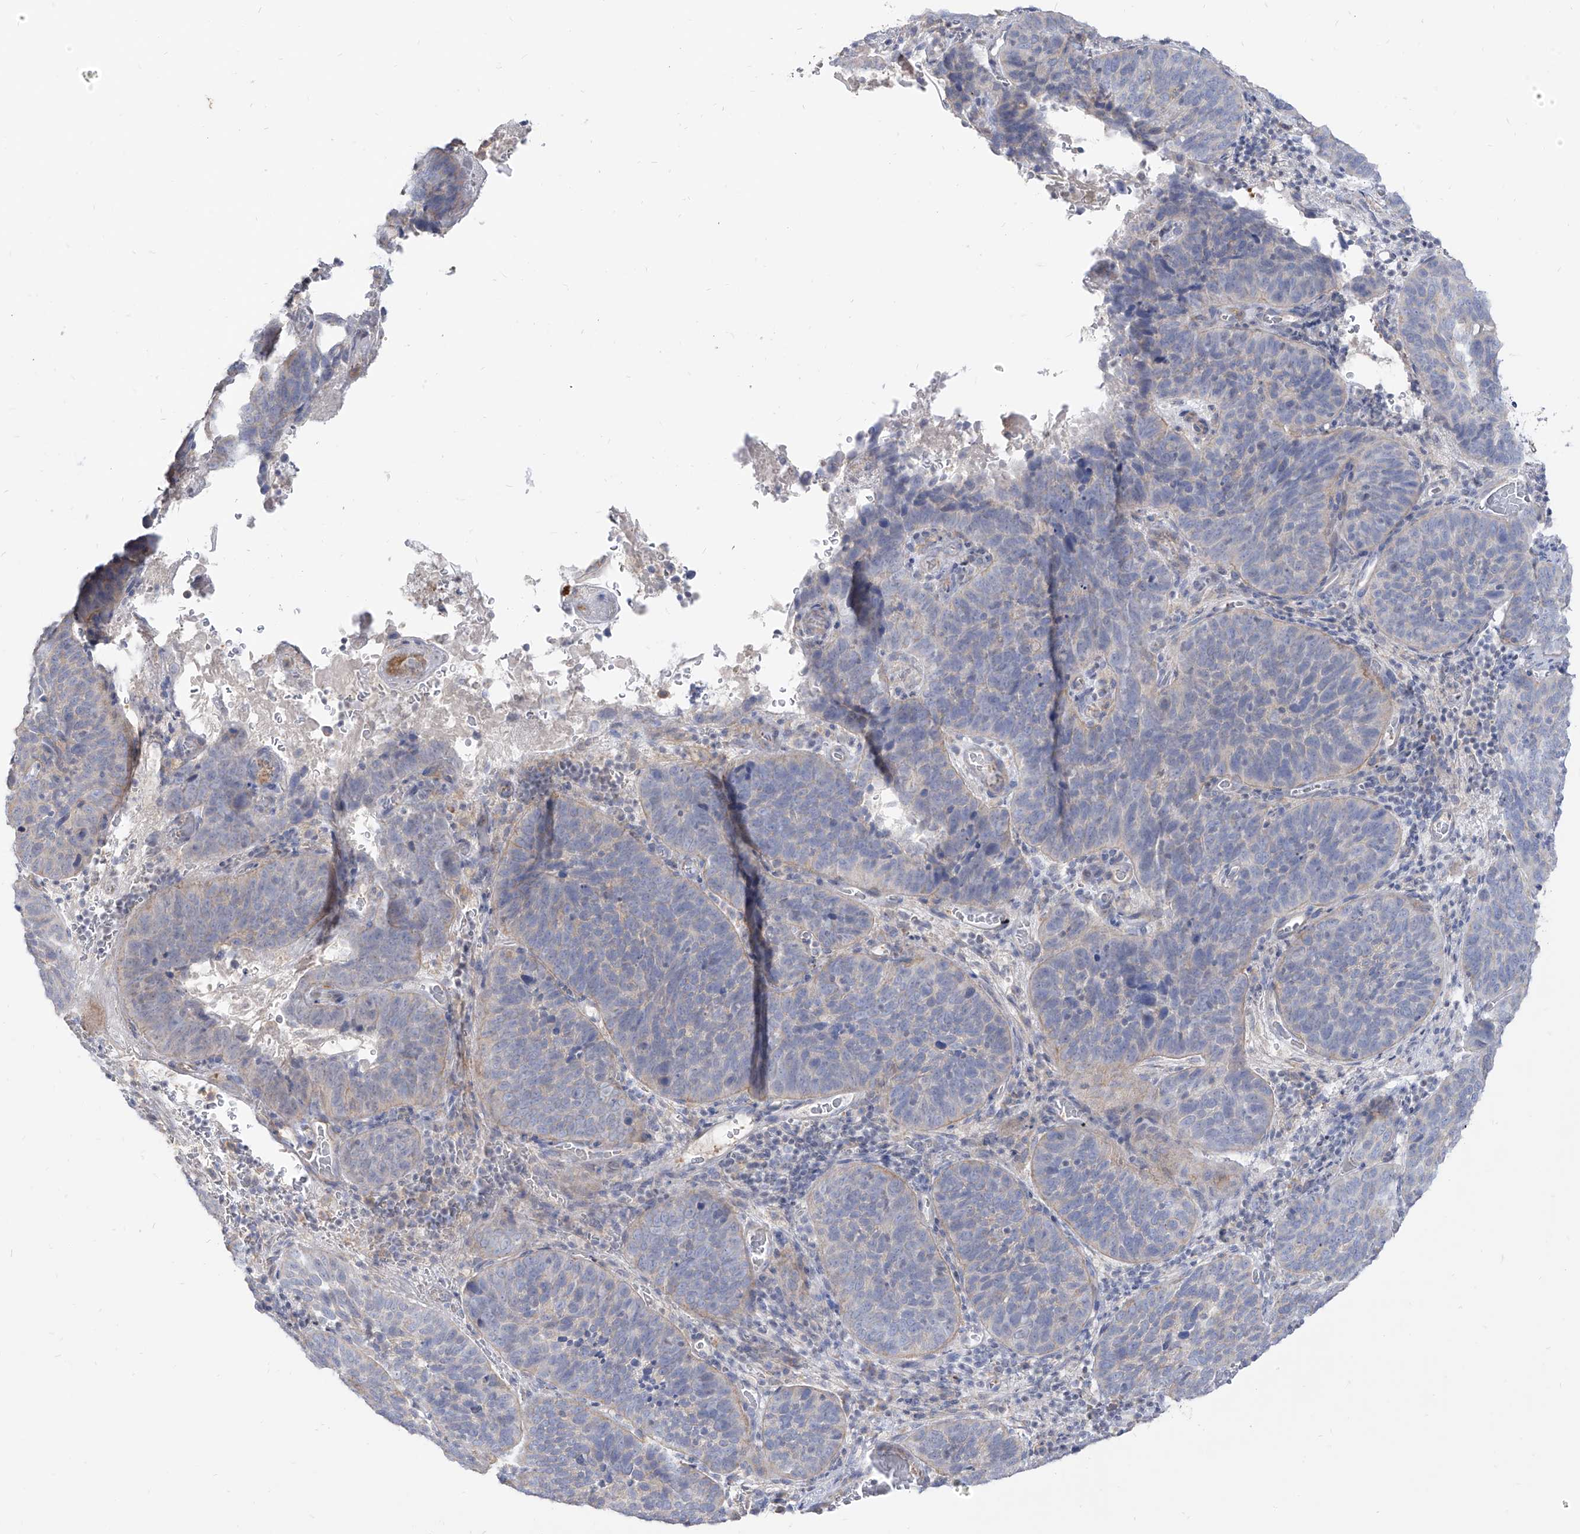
{"staining": {"intensity": "negative", "quantity": "none", "location": "none"}, "tissue": "cervical cancer", "cell_type": "Tumor cells", "image_type": "cancer", "snomed": [{"axis": "morphology", "description": "Squamous cell carcinoma, NOS"}, {"axis": "topography", "description": "Cervix"}], "caption": "This is a histopathology image of immunohistochemistry staining of cervical squamous cell carcinoma, which shows no positivity in tumor cells.", "gene": "RBFOX3", "patient": {"sex": "female", "age": 60}}